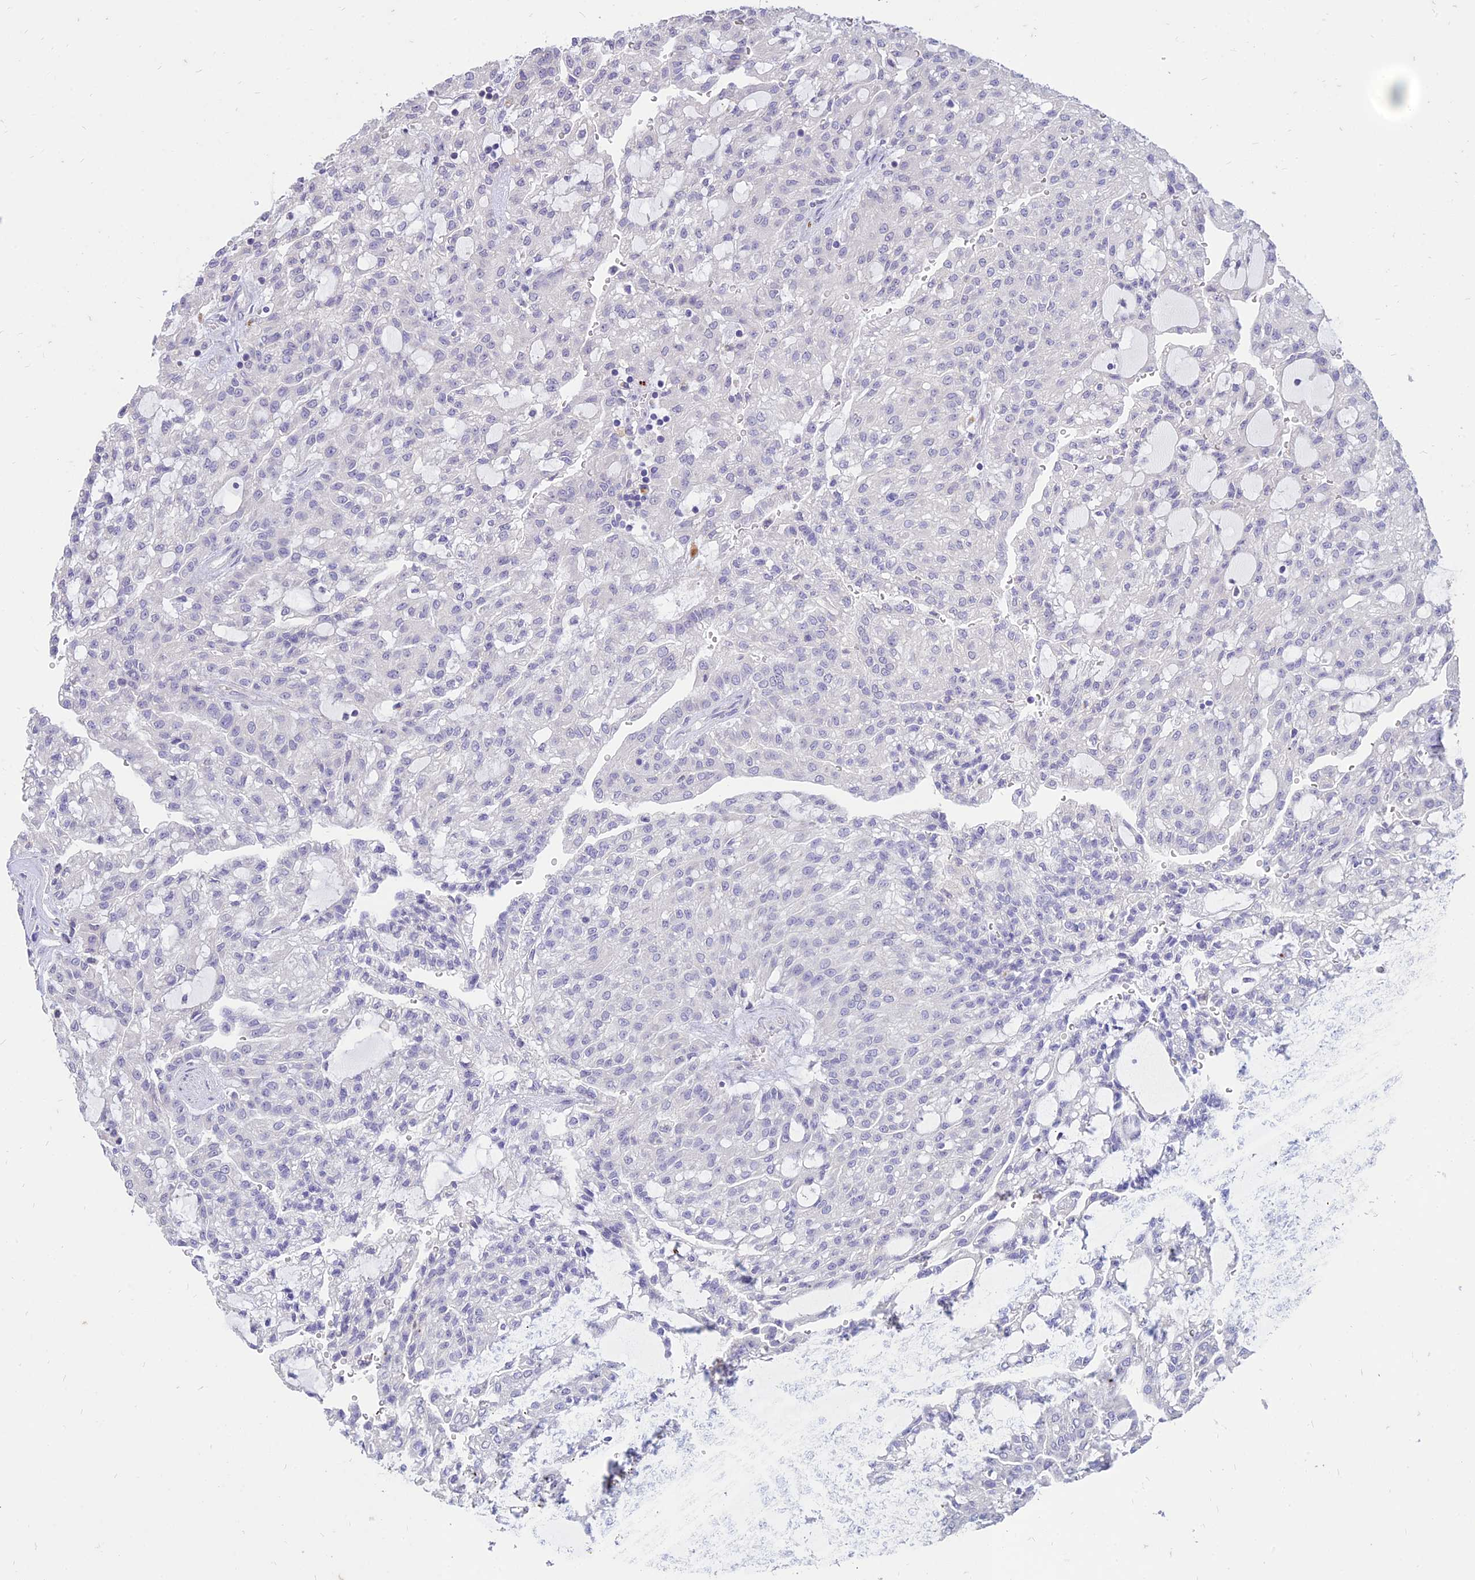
{"staining": {"intensity": "negative", "quantity": "none", "location": "none"}, "tissue": "renal cancer", "cell_type": "Tumor cells", "image_type": "cancer", "snomed": [{"axis": "morphology", "description": "Adenocarcinoma, NOS"}, {"axis": "topography", "description": "Kidney"}], "caption": "IHC micrograph of adenocarcinoma (renal) stained for a protein (brown), which displays no positivity in tumor cells. (Brightfield microscopy of DAB (3,3'-diaminobenzidine) immunohistochemistry (IHC) at high magnification).", "gene": "ST3GAL6", "patient": {"sex": "male", "age": 63}}